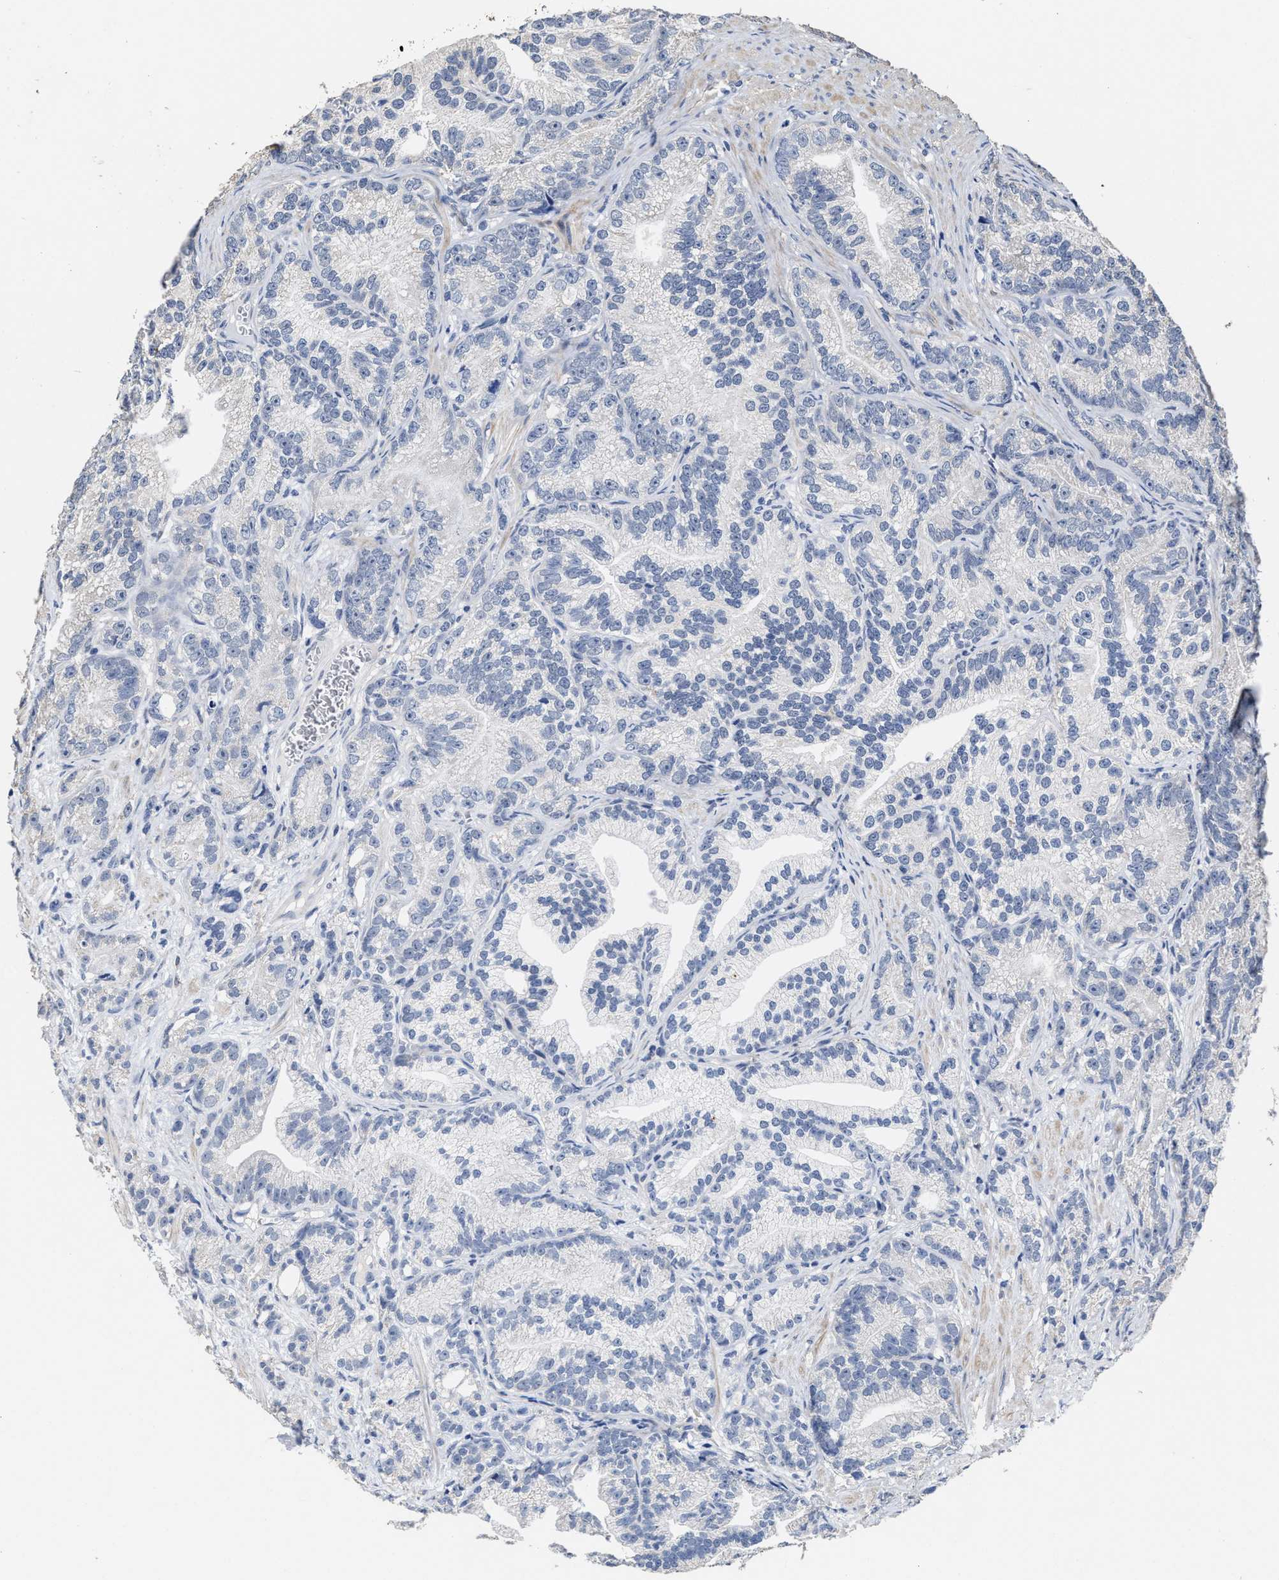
{"staining": {"intensity": "negative", "quantity": "none", "location": "none"}, "tissue": "prostate cancer", "cell_type": "Tumor cells", "image_type": "cancer", "snomed": [{"axis": "morphology", "description": "Adenocarcinoma, Low grade"}, {"axis": "topography", "description": "Prostate"}], "caption": "There is no significant positivity in tumor cells of low-grade adenocarcinoma (prostate).", "gene": "ZFAT", "patient": {"sex": "male", "age": 89}}